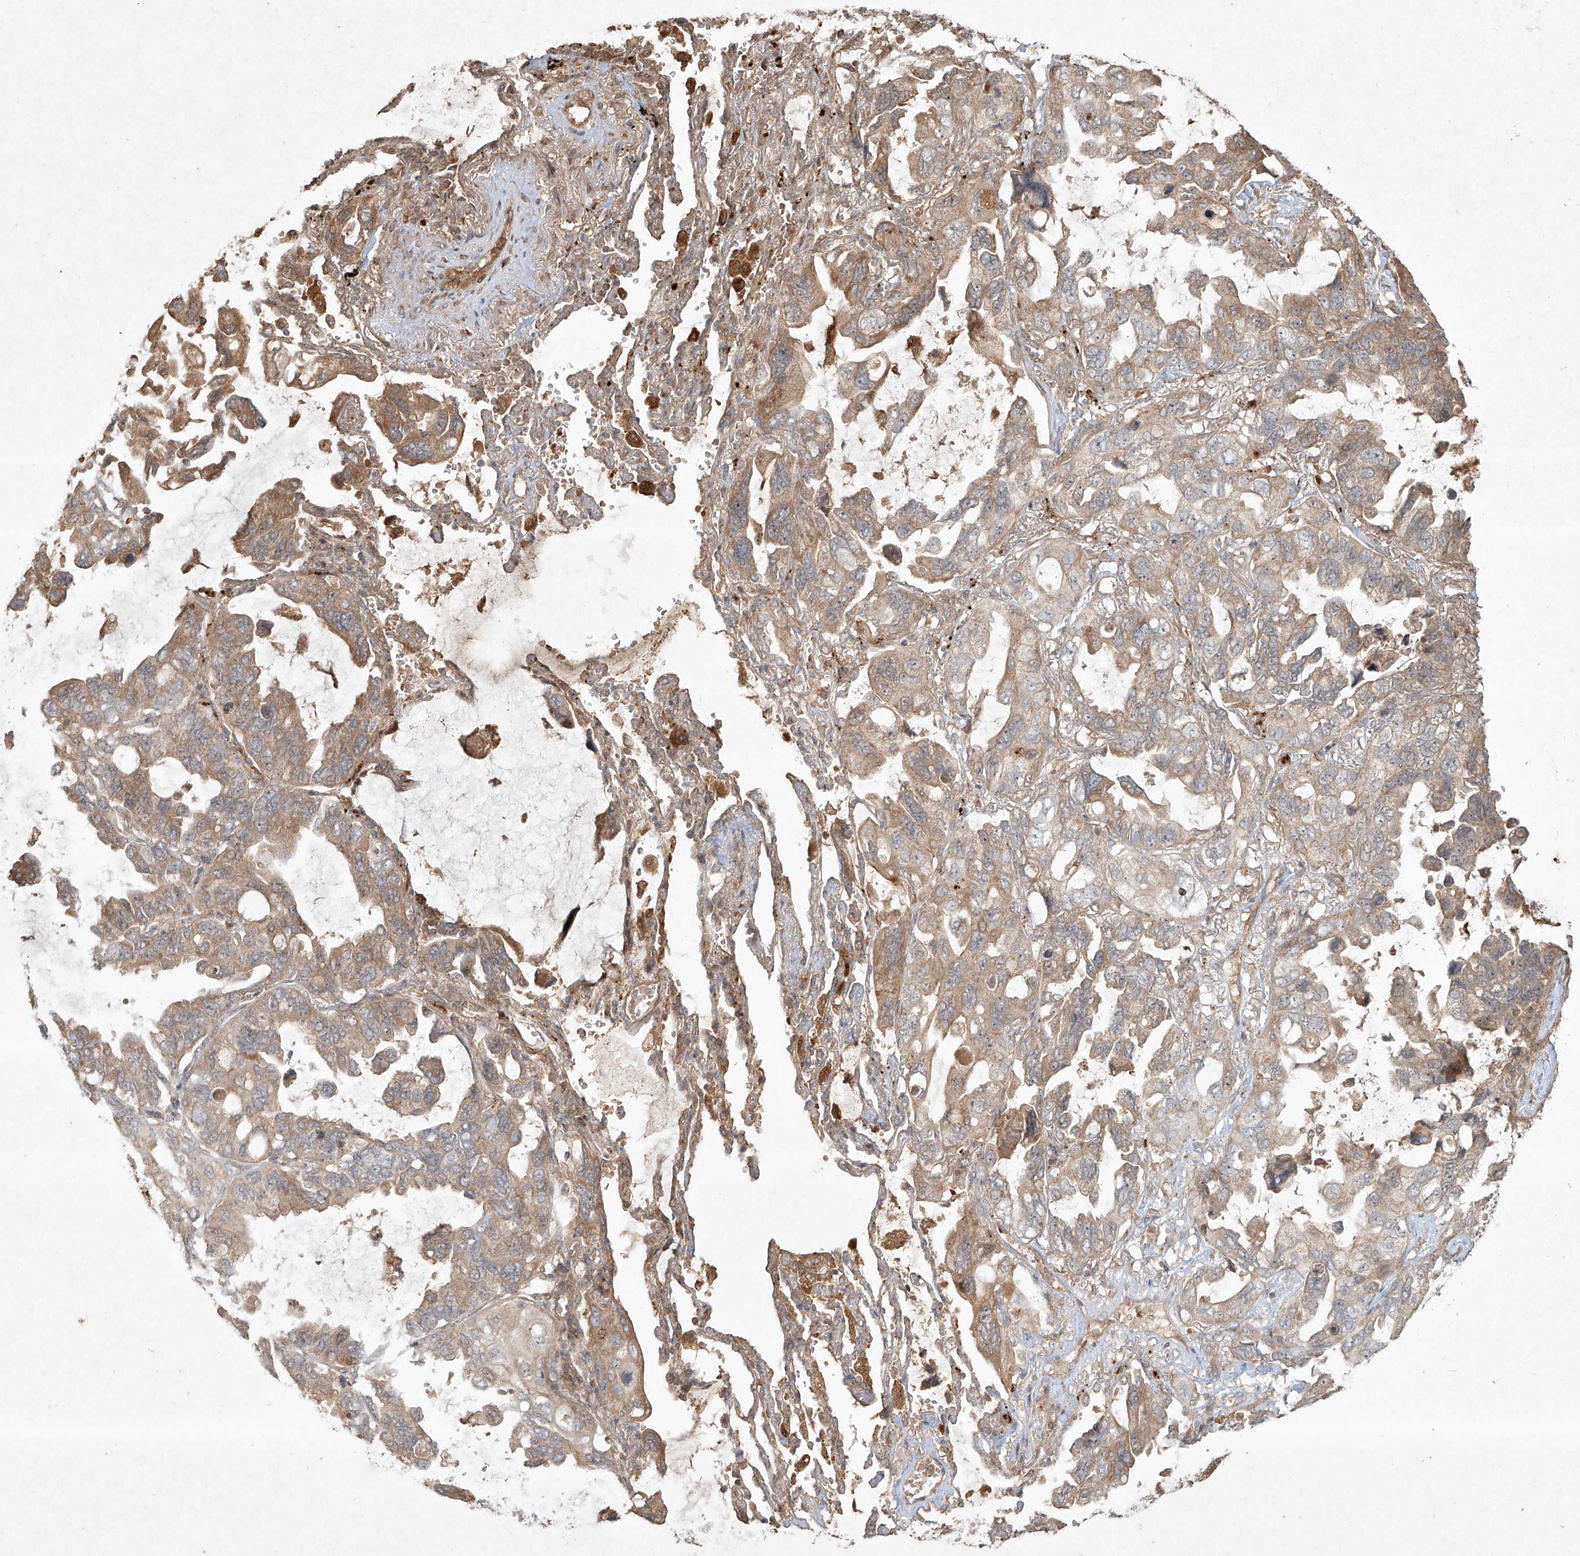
{"staining": {"intensity": "moderate", "quantity": "<25%", "location": "cytoplasmic/membranous"}, "tissue": "lung cancer", "cell_type": "Tumor cells", "image_type": "cancer", "snomed": [{"axis": "morphology", "description": "Squamous cell carcinoma, NOS"}, {"axis": "topography", "description": "Lung"}], "caption": "Protein staining reveals moderate cytoplasmic/membranous expression in about <25% of tumor cells in squamous cell carcinoma (lung).", "gene": "CYYR1", "patient": {"sex": "female", "age": 73}}